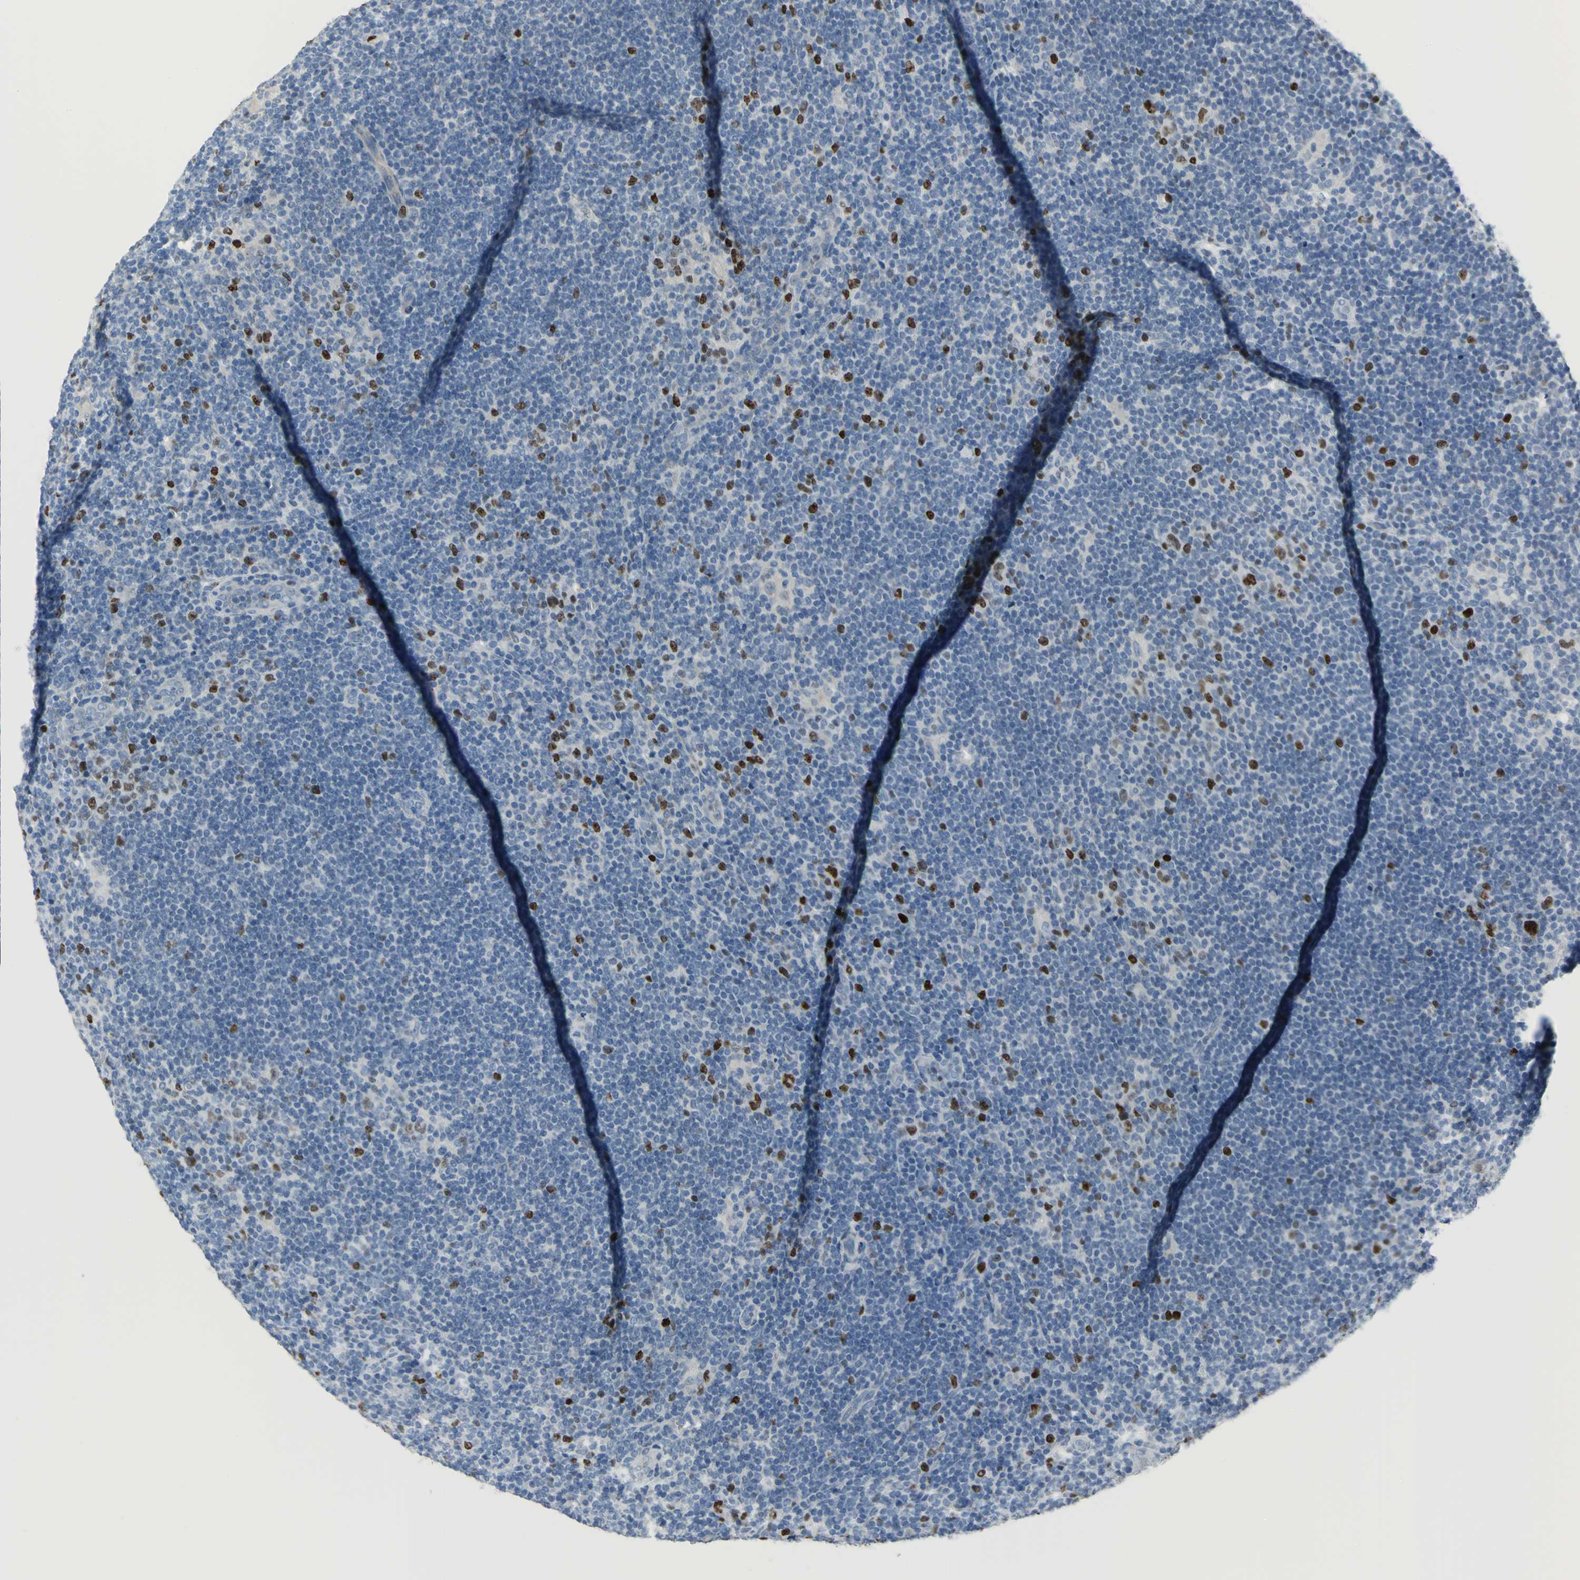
{"staining": {"intensity": "strong", "quantity": "<25%", "location": "nuclear"}, "tissue": "lymphoma", "cell_type": "Tumor cells", "image_type": "cancer", "snomed": [{"axis": "morphology", "description": "Hodgkin's disease, NOS"}, {"axis": "topography", "description": "Lymph node"}], "caption": "DAB immunohistochemical staining of Hodgkin's disease shows strong nuclear protein positivity in about <25% of tumor cells.", "gene": "MCM3", "patient": {"sex": "female", "age": 57}}